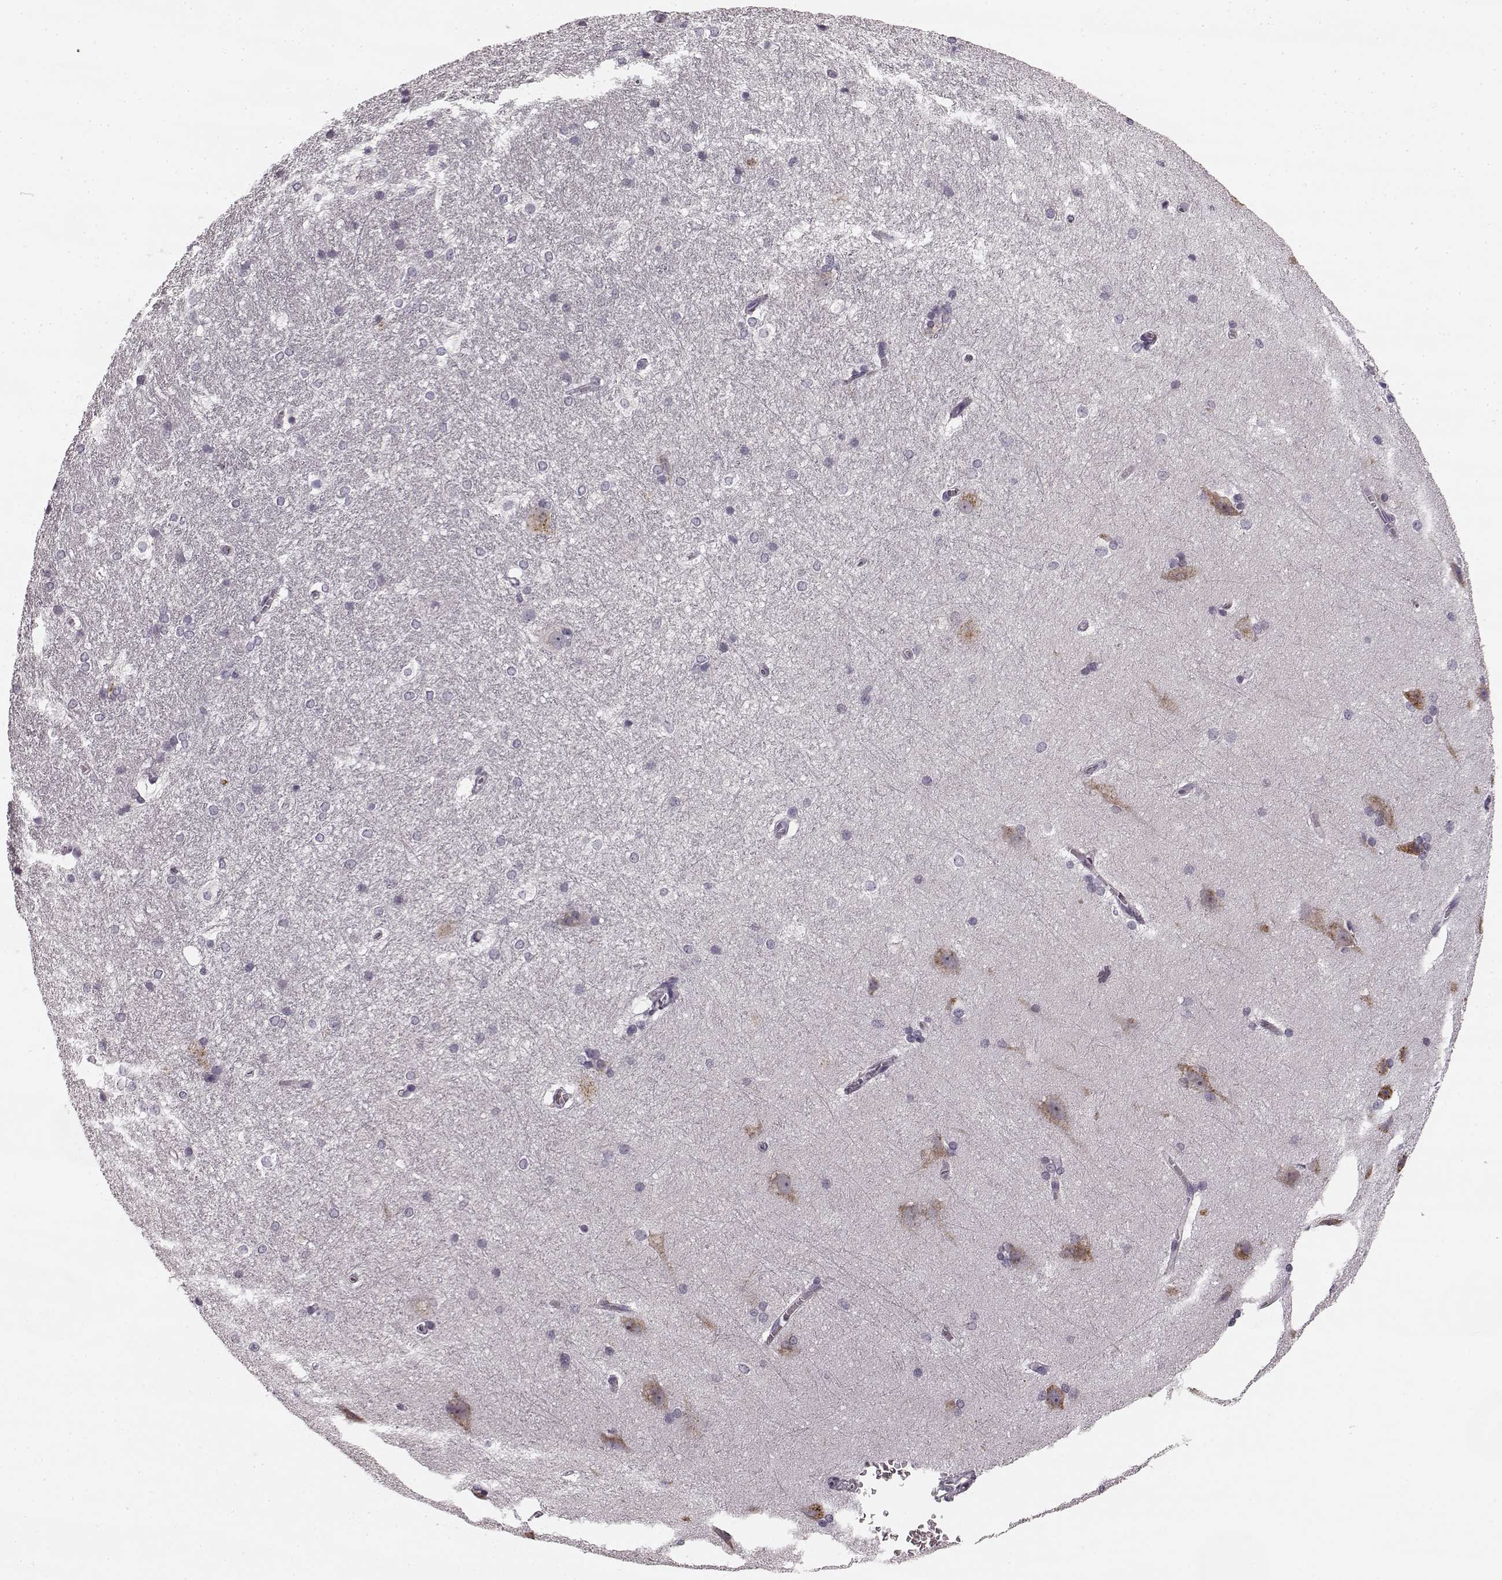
{"staining": {"intensity": "negative", "quantity": "none", "location": "none"}, "tissue": "hippocampus", "cell_type": "Glial cells", "image_type": "normal", "snomed": [{"axis": "morphology", "description": "Normal tissue, NOS"}, {"axis": "topography", "description": "Cerebral cortex"}, {"axis": "topography", "description": "Hippocampus"}], "caption": "IHC of unremarkable hippocampus exhibits no positivity in glial cells. (IHC, brightfield microscopy, high magnification).", "gene": "FAM234B", "patient": {"sex": "female", "age": 19}}